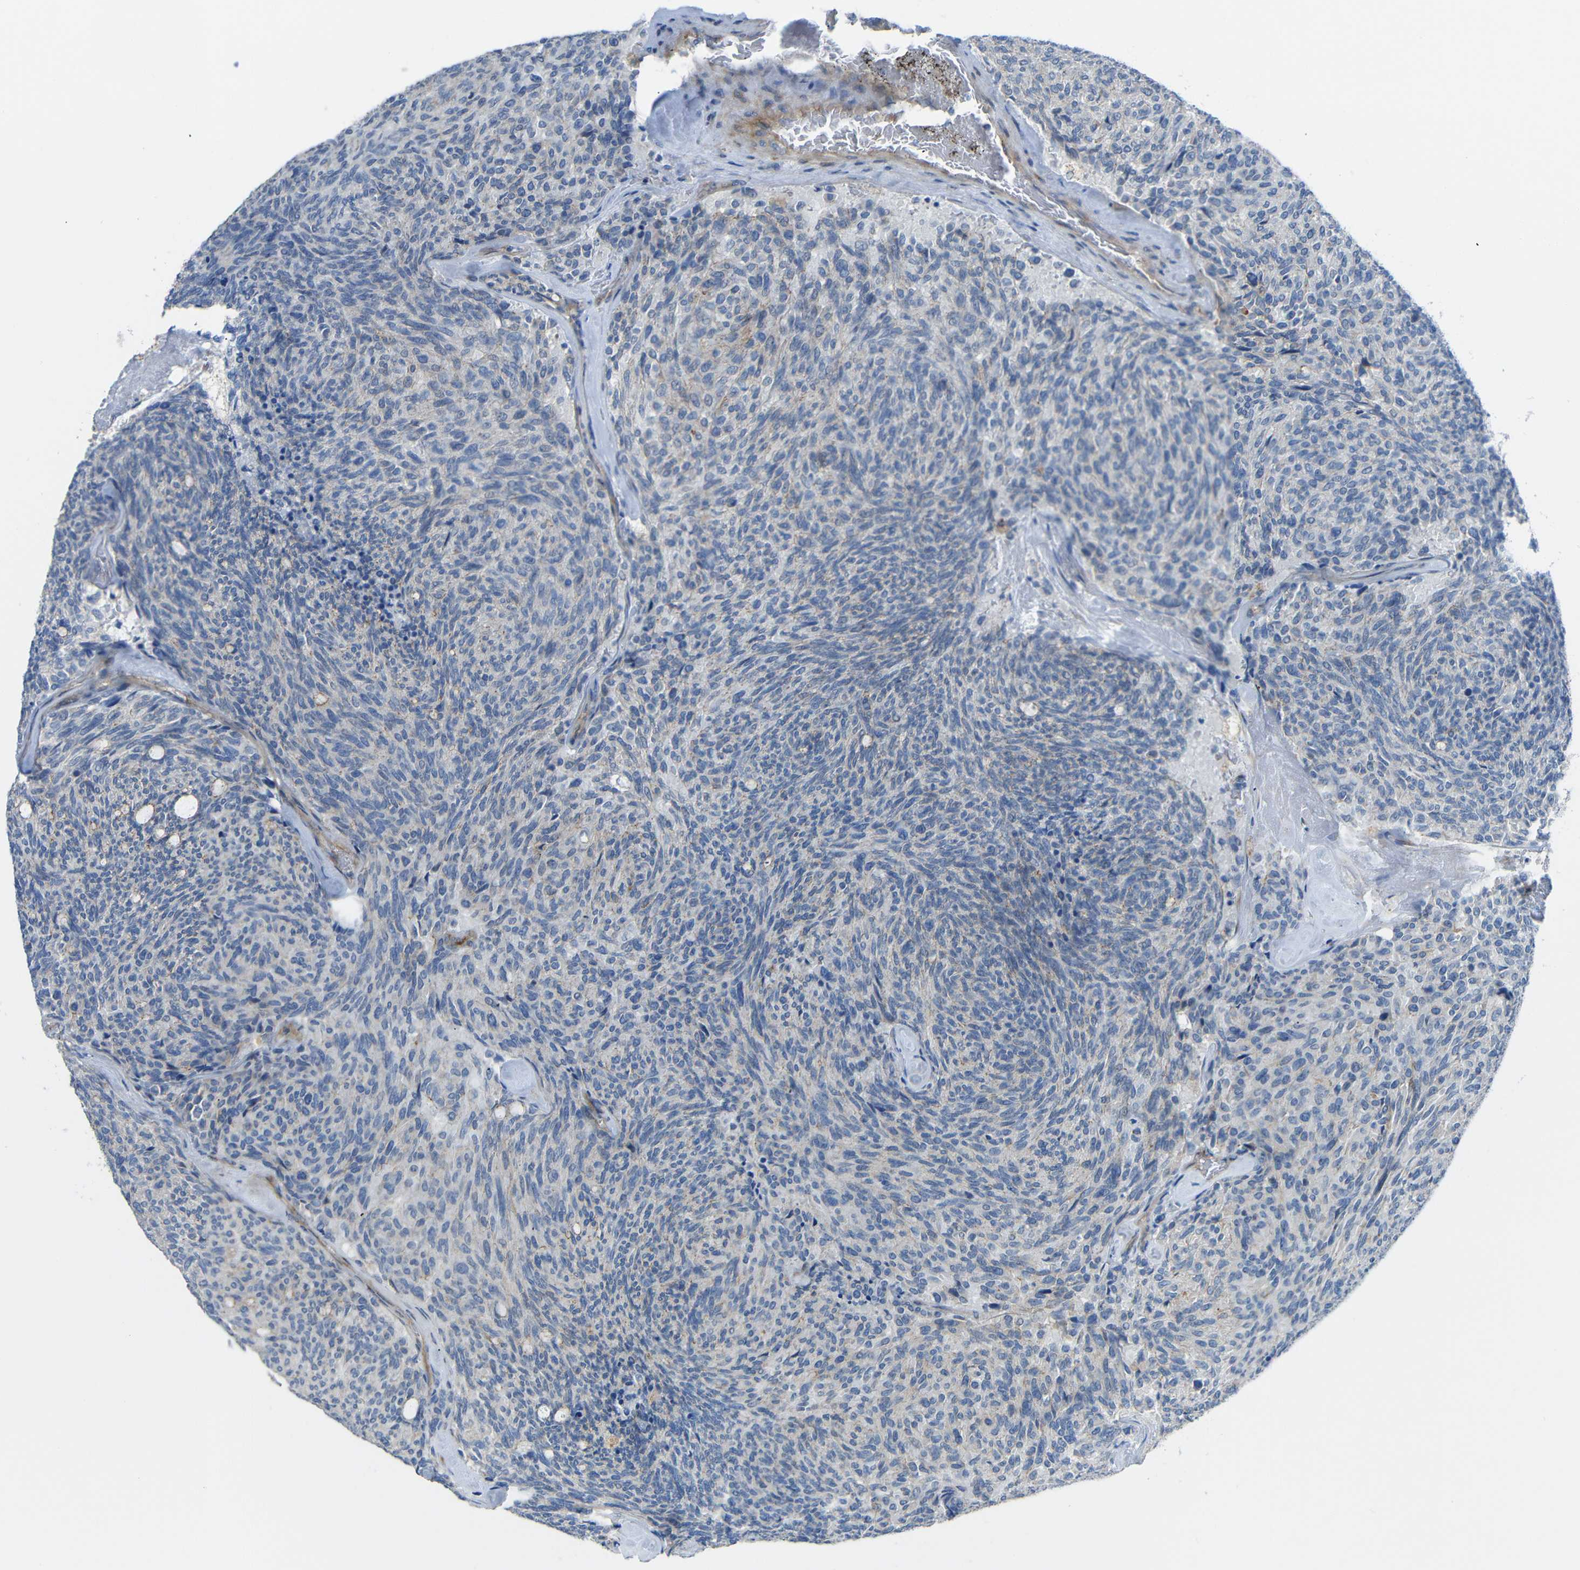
{"staining": {"intensity": "negative", "quantity": "none", "location": "none"}, "tissue": "carcinoid", "cell_type": "Tumor cells", "image_type": "cancer", "snomed": [{"axis": "morphology", "description": "Carcinoid, malignant, NOS"}, {"axis": "topography", "description": "Pancreas"}], "caption": "Tumor cells are negative for brown protein staining in carcinoid (malignant).", "gene": "SYPL1", "patient": {"sex": "female", "age": 54}}